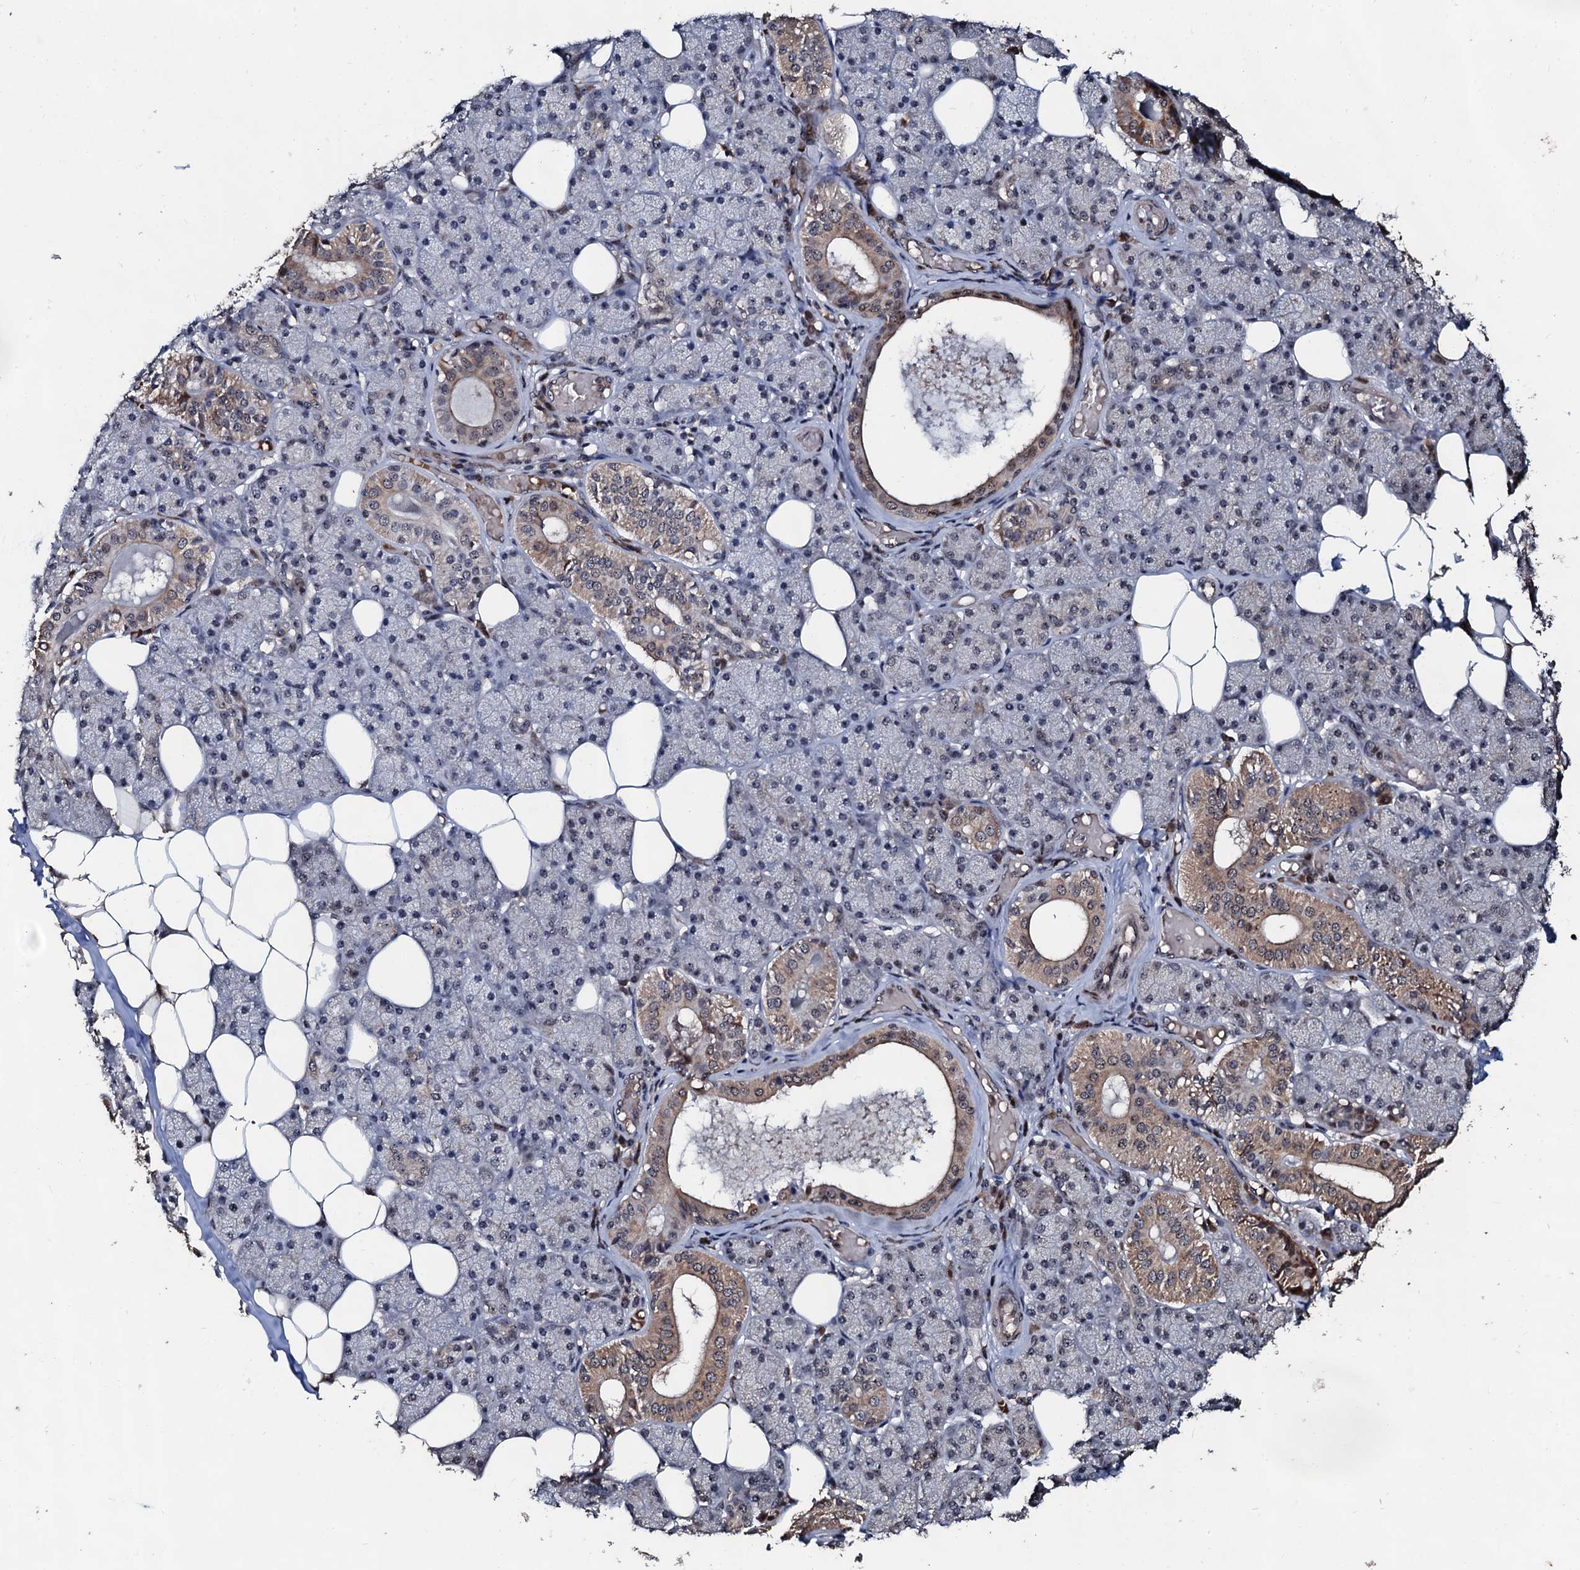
{"staining": {"intensity": "moderate", "quantity": "25%-75%", "location": "cytoplasmic/membranous"}, "tissue": "salivary gland", "cell_type": "Glandular cells", "image_type": "normal", "snomed": [{"axis": "morphology", "description": "Normal tissue, NOS"}, {"axis": "topography", "description": "Salivary gland"}], "caption": "The immunohistochemical stain labels moderate cytoplasmic/membranous staining in glandular cells of unremarkable salivary gland.", "gene": "SUPT7L", "patient": {"sex": "female", "age": 33}}